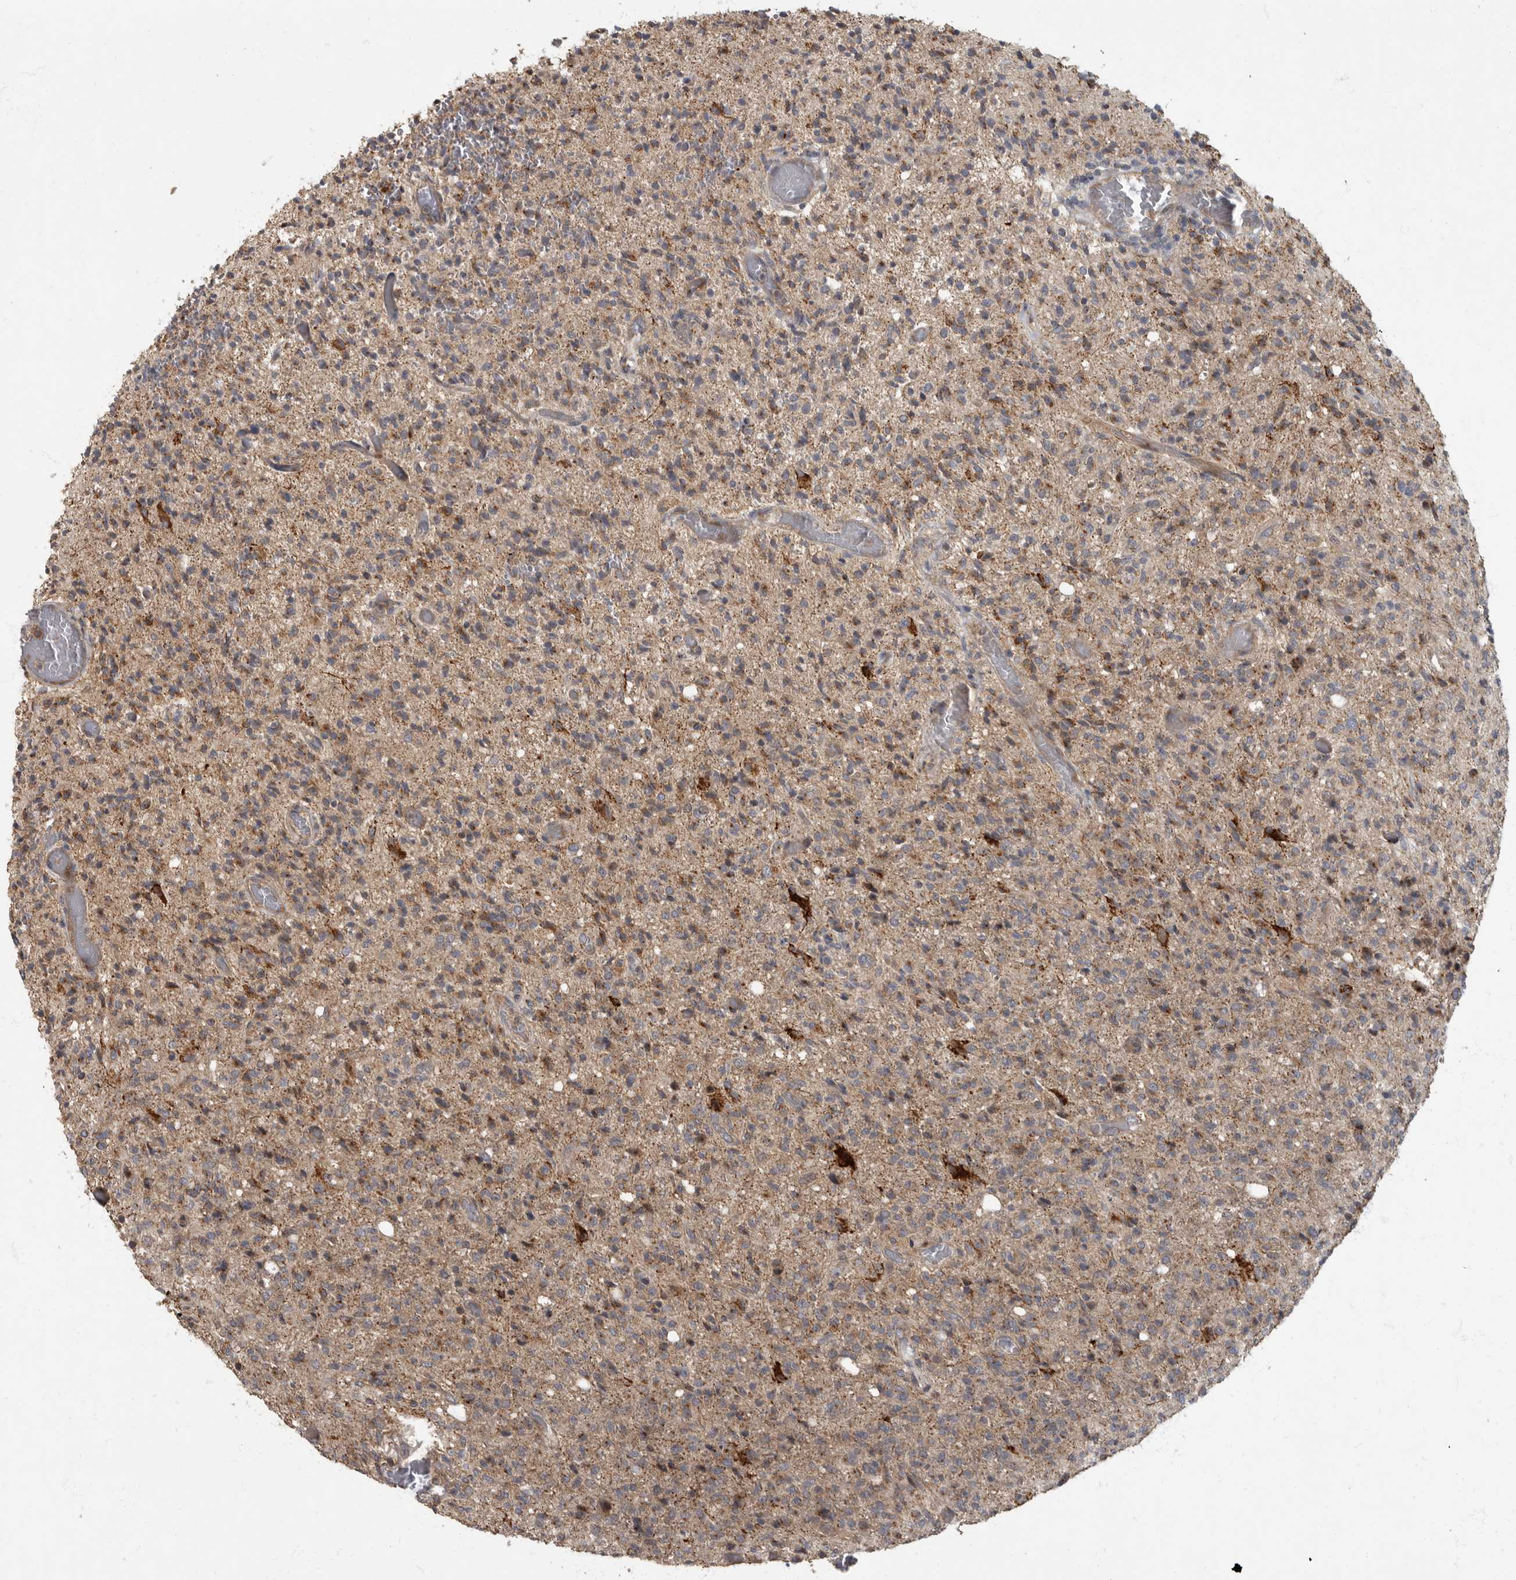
{"staining": {"intensity": "weak", "quantity": ">75%", "location": "cytoplasmic/membranous"}, "tissue": "glioma", "cell_type": "Tumor cells", "image_type": "cancer", "snomed": [{"axis": "morphology", "description": "Glioma, malignant, High grade"}, {"axis": "topography", "description": "Brain"}], "caption": "This image displays immunohistochemistry staining of human malignant high-grade glioma, with low weak cytoplasmic/membranous staining in approximately >75% of tumor cells.", "gene": "IQCK", "patient": {"sex": "female", "age": 57}}